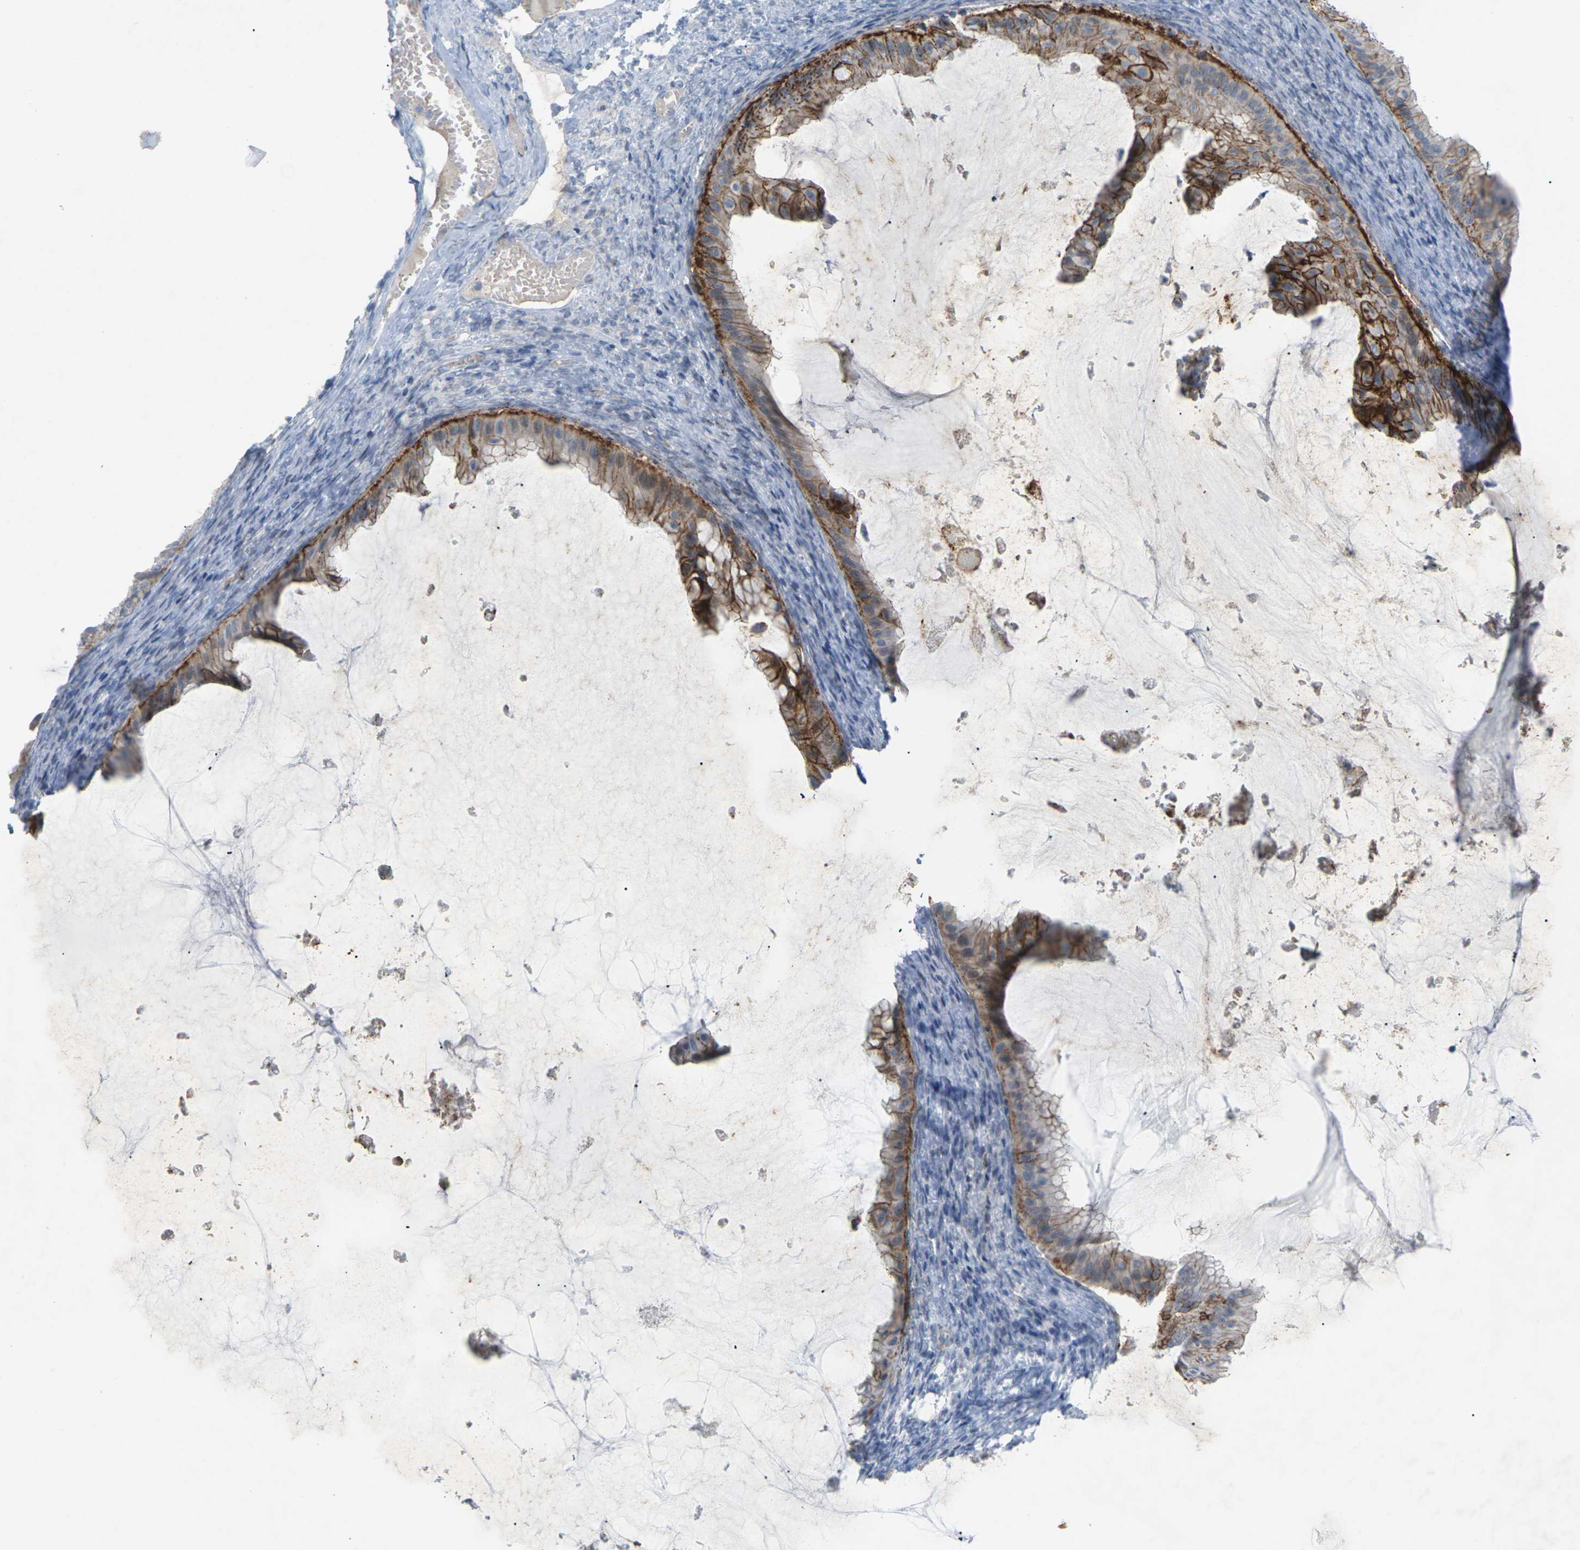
{"staining": {"intensity": "moderate", "quantity": ">75%", "location": "cytoplasmic/membranous"}, "tissue": "ovarian cancer", "cell_type": "Tumor cells", "image_type": "cancer", "snomed": [{"axis": "morphology", "description": "Cystadenocarcinoma, mucinous, NOS"}, {"axis": "topography", "description": "Ovary"}], "caption": "Ovarian cancer stained with a protein marker exhibits moderate staining in tumor cells.", "gene": "CLDN3", "patient": {"sex": "female", "age": 61}}